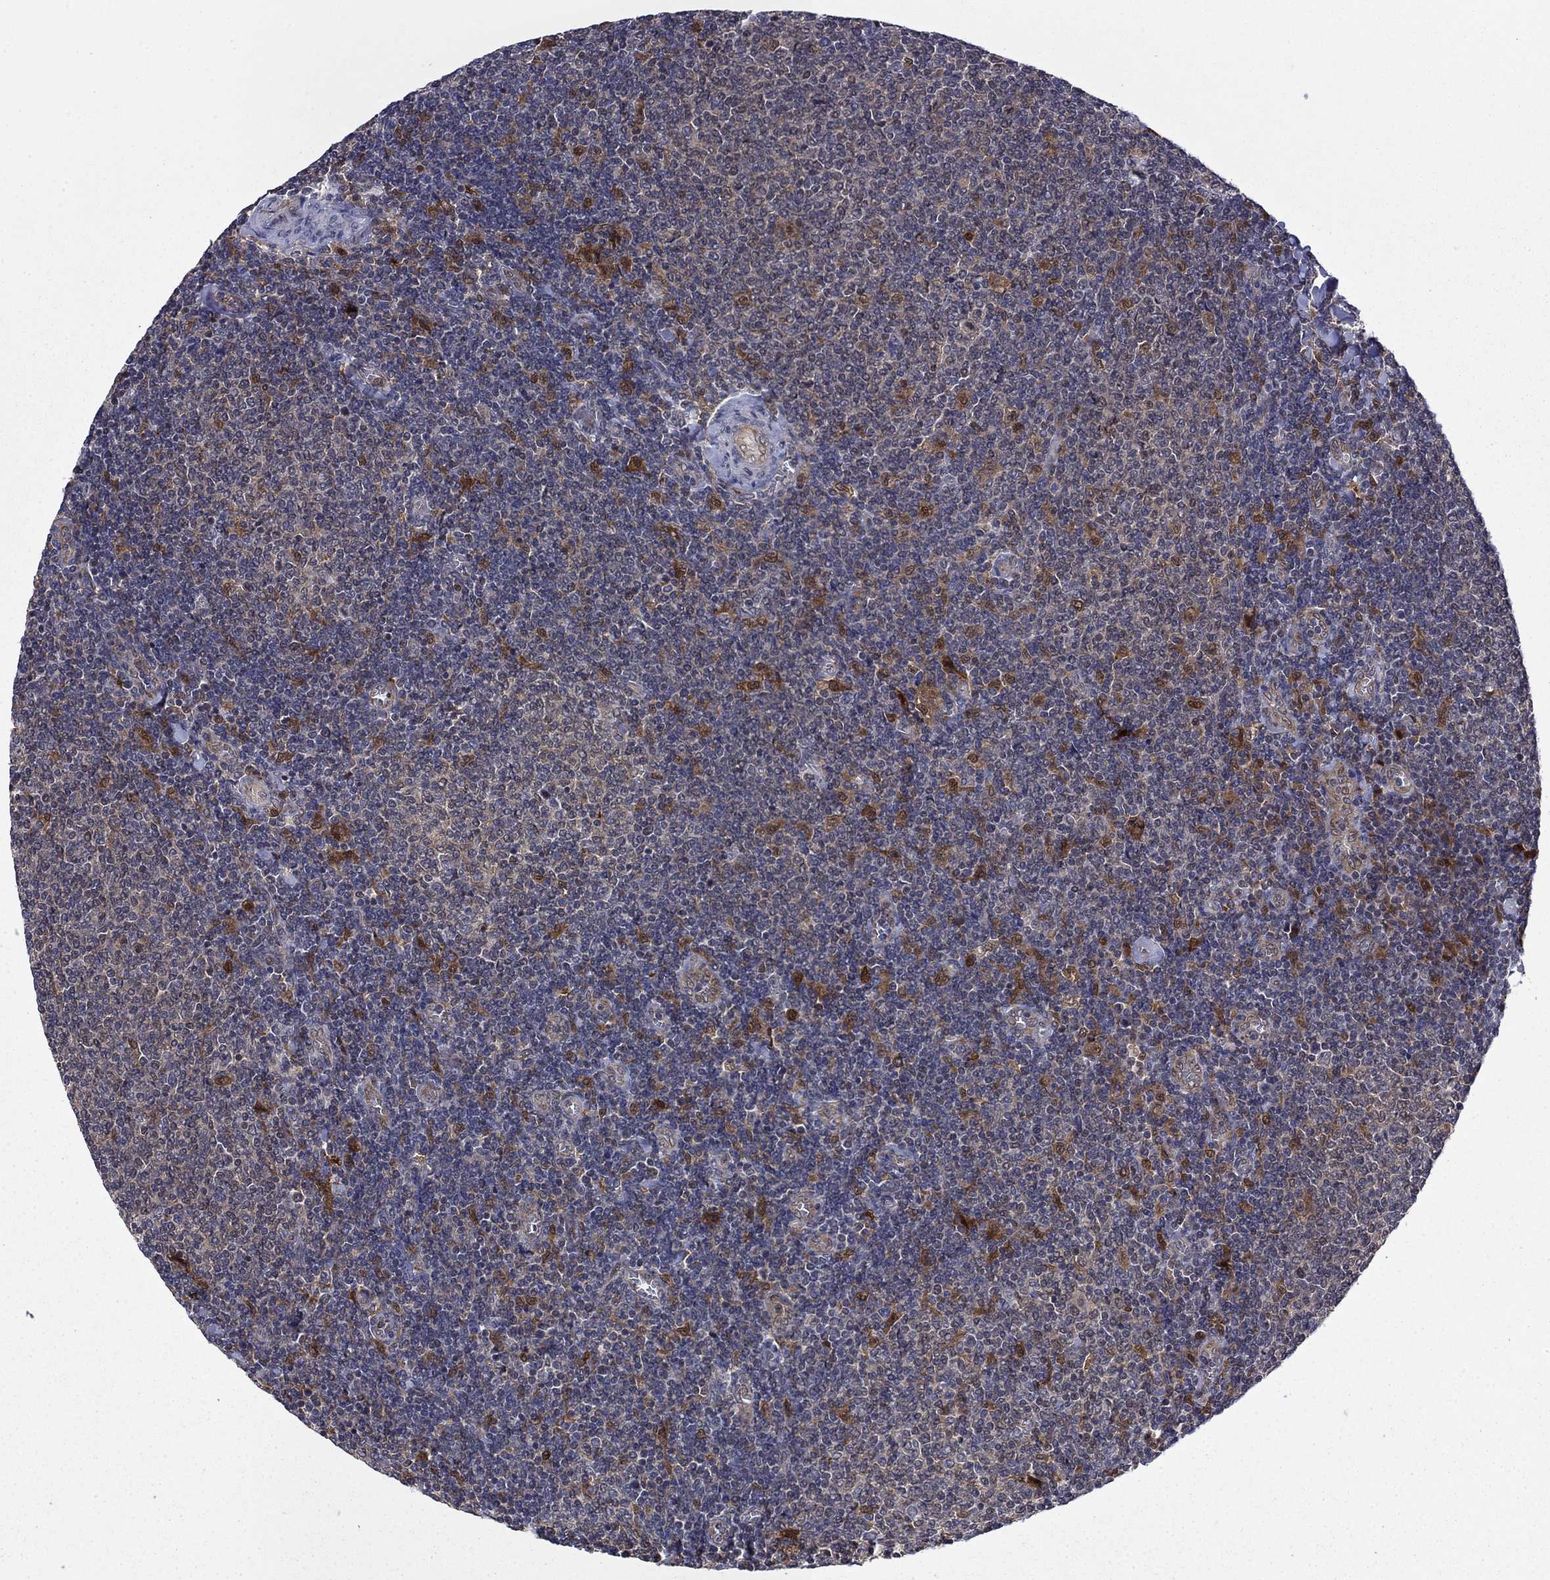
{"staining": {"intensity": "negative", "quantity": "none", "location": "none"}, "tissue": "lymphoma", "cell_type": "Tumor cells", "image_type": "cancer", "snomed": [{"axis": "morphology", "description": "Malignant lymphoma, non-Hodgkin's type, Low grade"}, {"axis": "topography", "description": "Lymph node"}], "caption": "An image of human malignant lymphoma, non-Hodgkin's type (low-grade) is negative for staining in tumor cells.", "gene": "TPMT", "patient": {"sex": "male", "age": 52}}